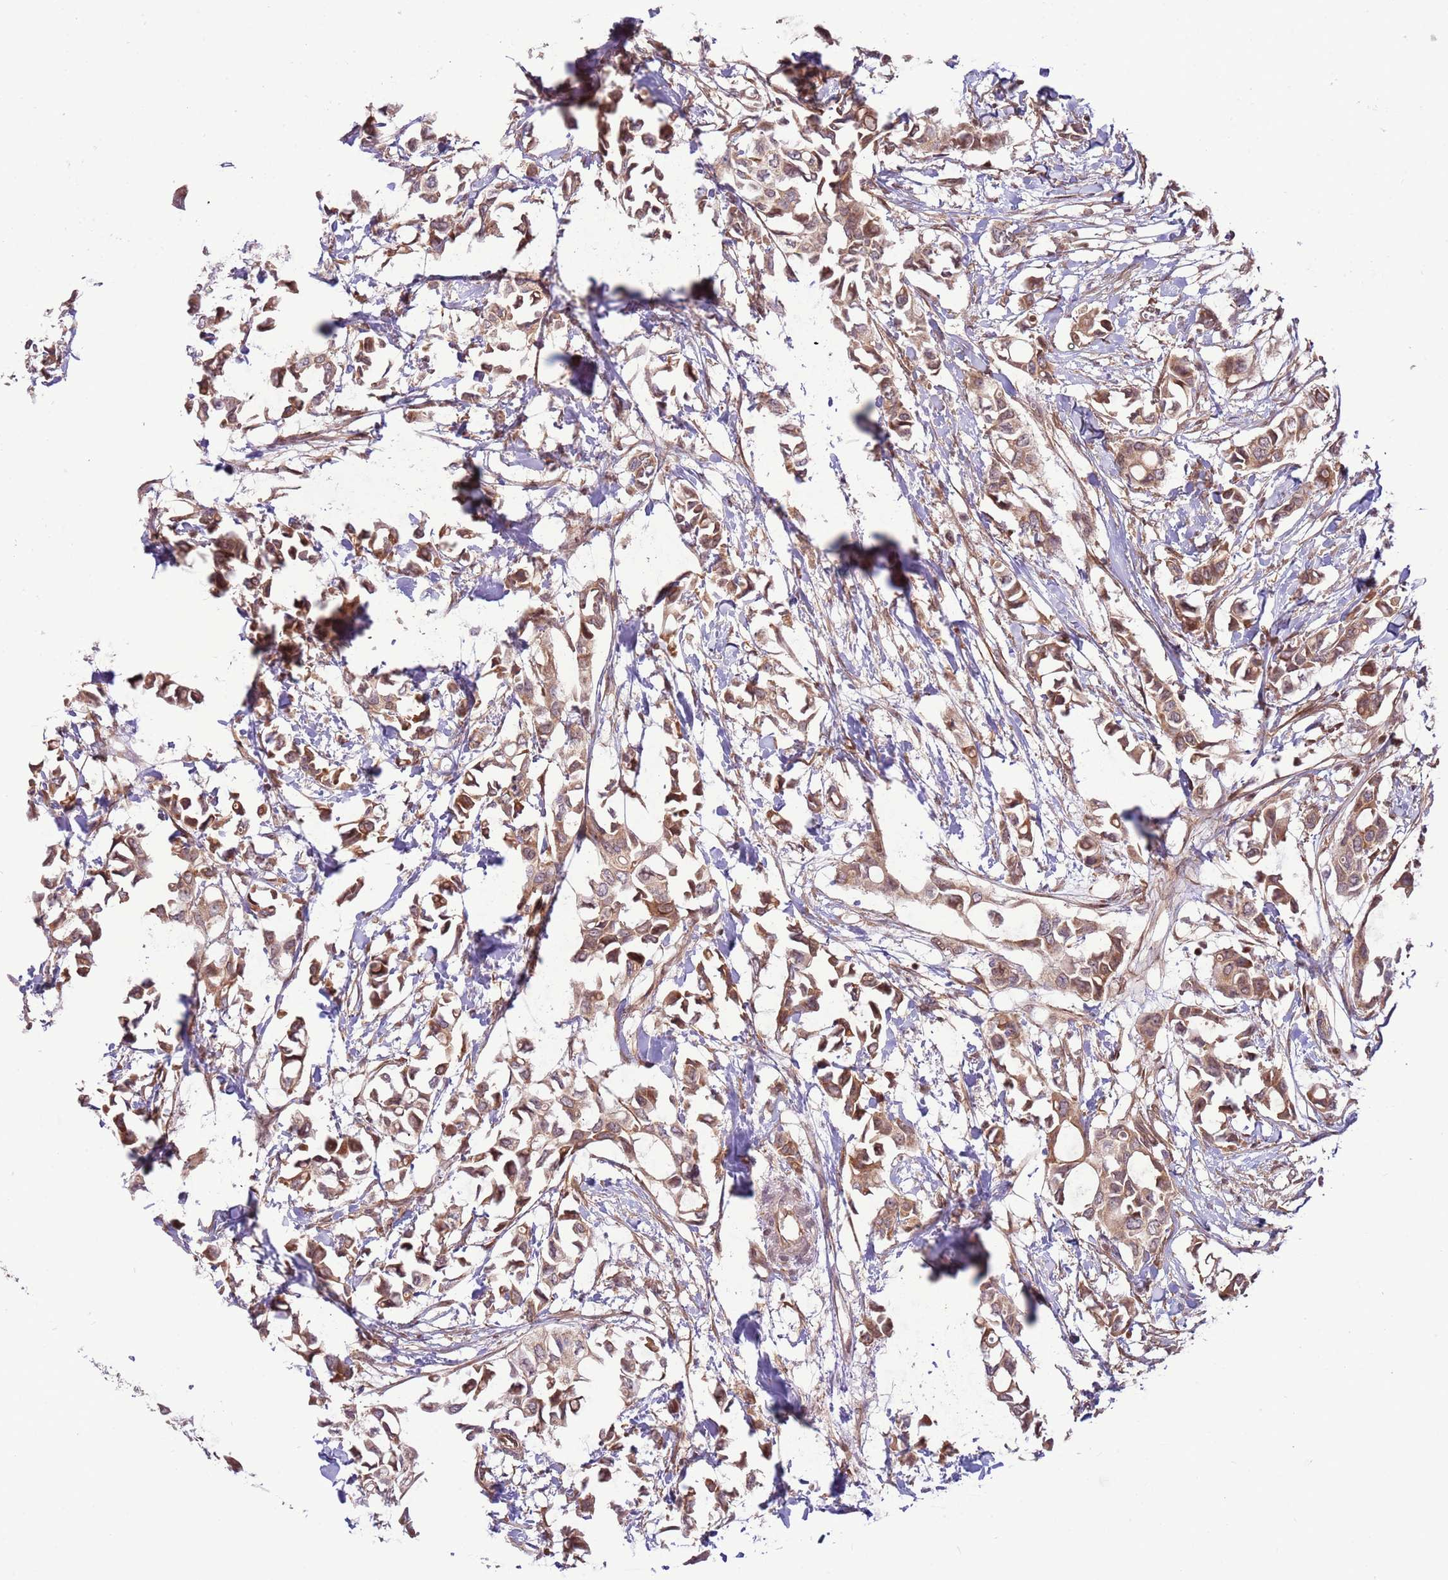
{"staining": {"intensity": "moderate", "quantity": ">75%", "location": "cytoplasmic/membranous"}, "tissue": "breast cancer", "cell_type": "Tumor cells", "image_type": "cancer", "snomed": [{"axis": "morphology", "description": "Duct carcinoma"}, {"axis": "topography", "description": "Breast"}], "caption": "Human breast cancer (intraductal carcinoma) stained with a protein marker reveals moderate staining in tumor cells.", "gene": "DCAF4", "patient": {"sex": "female", "age": 41}}